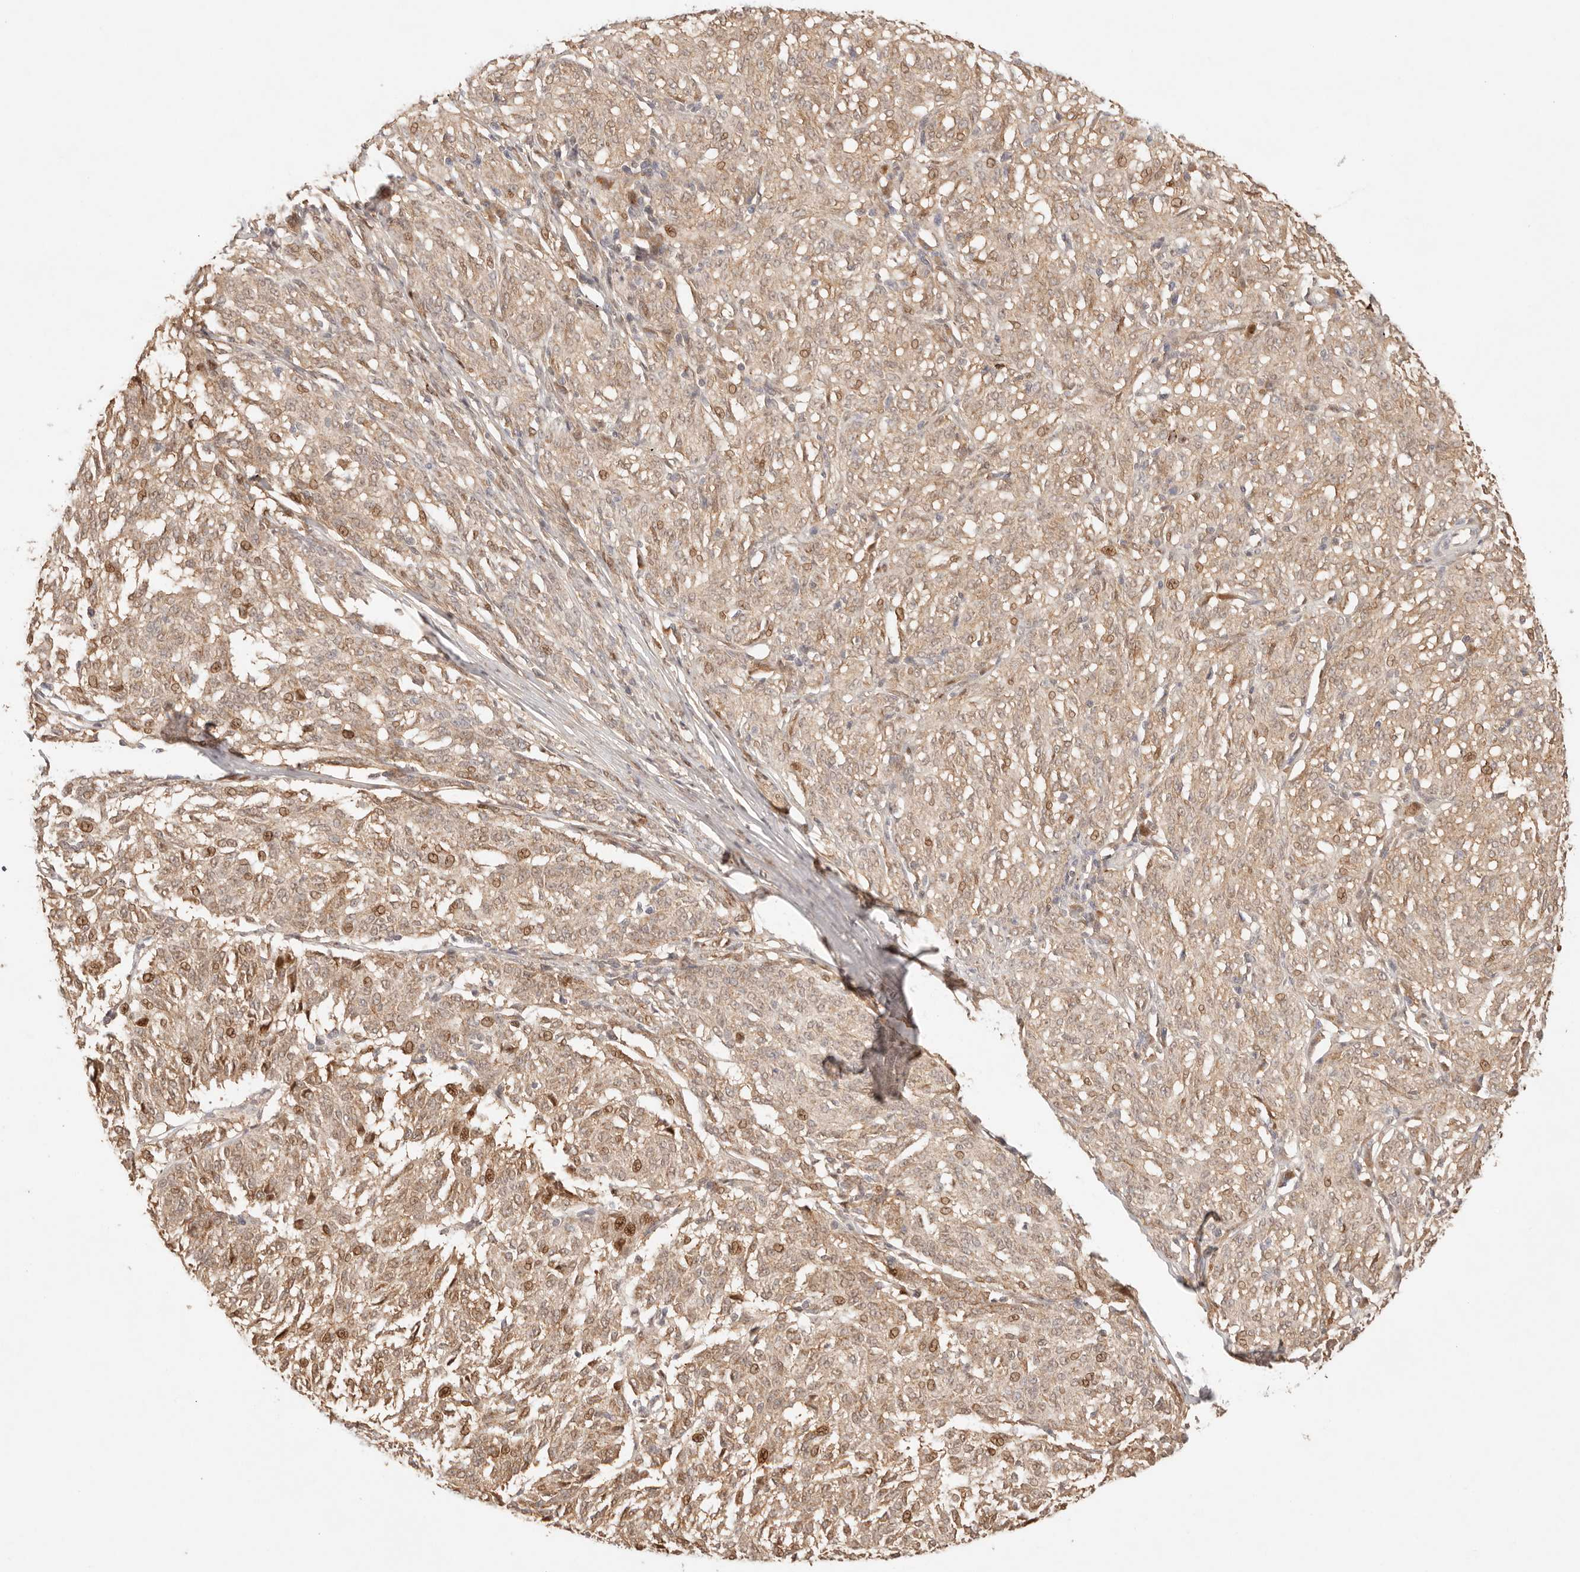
{"staining": {"intensity": "weak", "quantity": ">75%", "location": "cytoplasmic/membranous,nuclear"}, "tissue": "melanoma", "cell_type": "Tumor cells", "image_type": "cancer", "snomed": [{"axis": "morphology", "description": "Malignant melanoma, NOS"}, {"axis": "topography", "description": "Skin"}], "caption": "A high-resolution histopathology image shows immunohistochemistry (IHC) staining of malignant melanoma, which displays weak cytoplasmic/membranous and nuclear expression in approximately >75% of tumor cells. The protein of interest is stained brown, and the nuclei are stained in blue (DAB IHC with brightfield microscopy, high magnification).", "gene": "PHLDA3", "patient": {"sex": "female", "age": 72}}